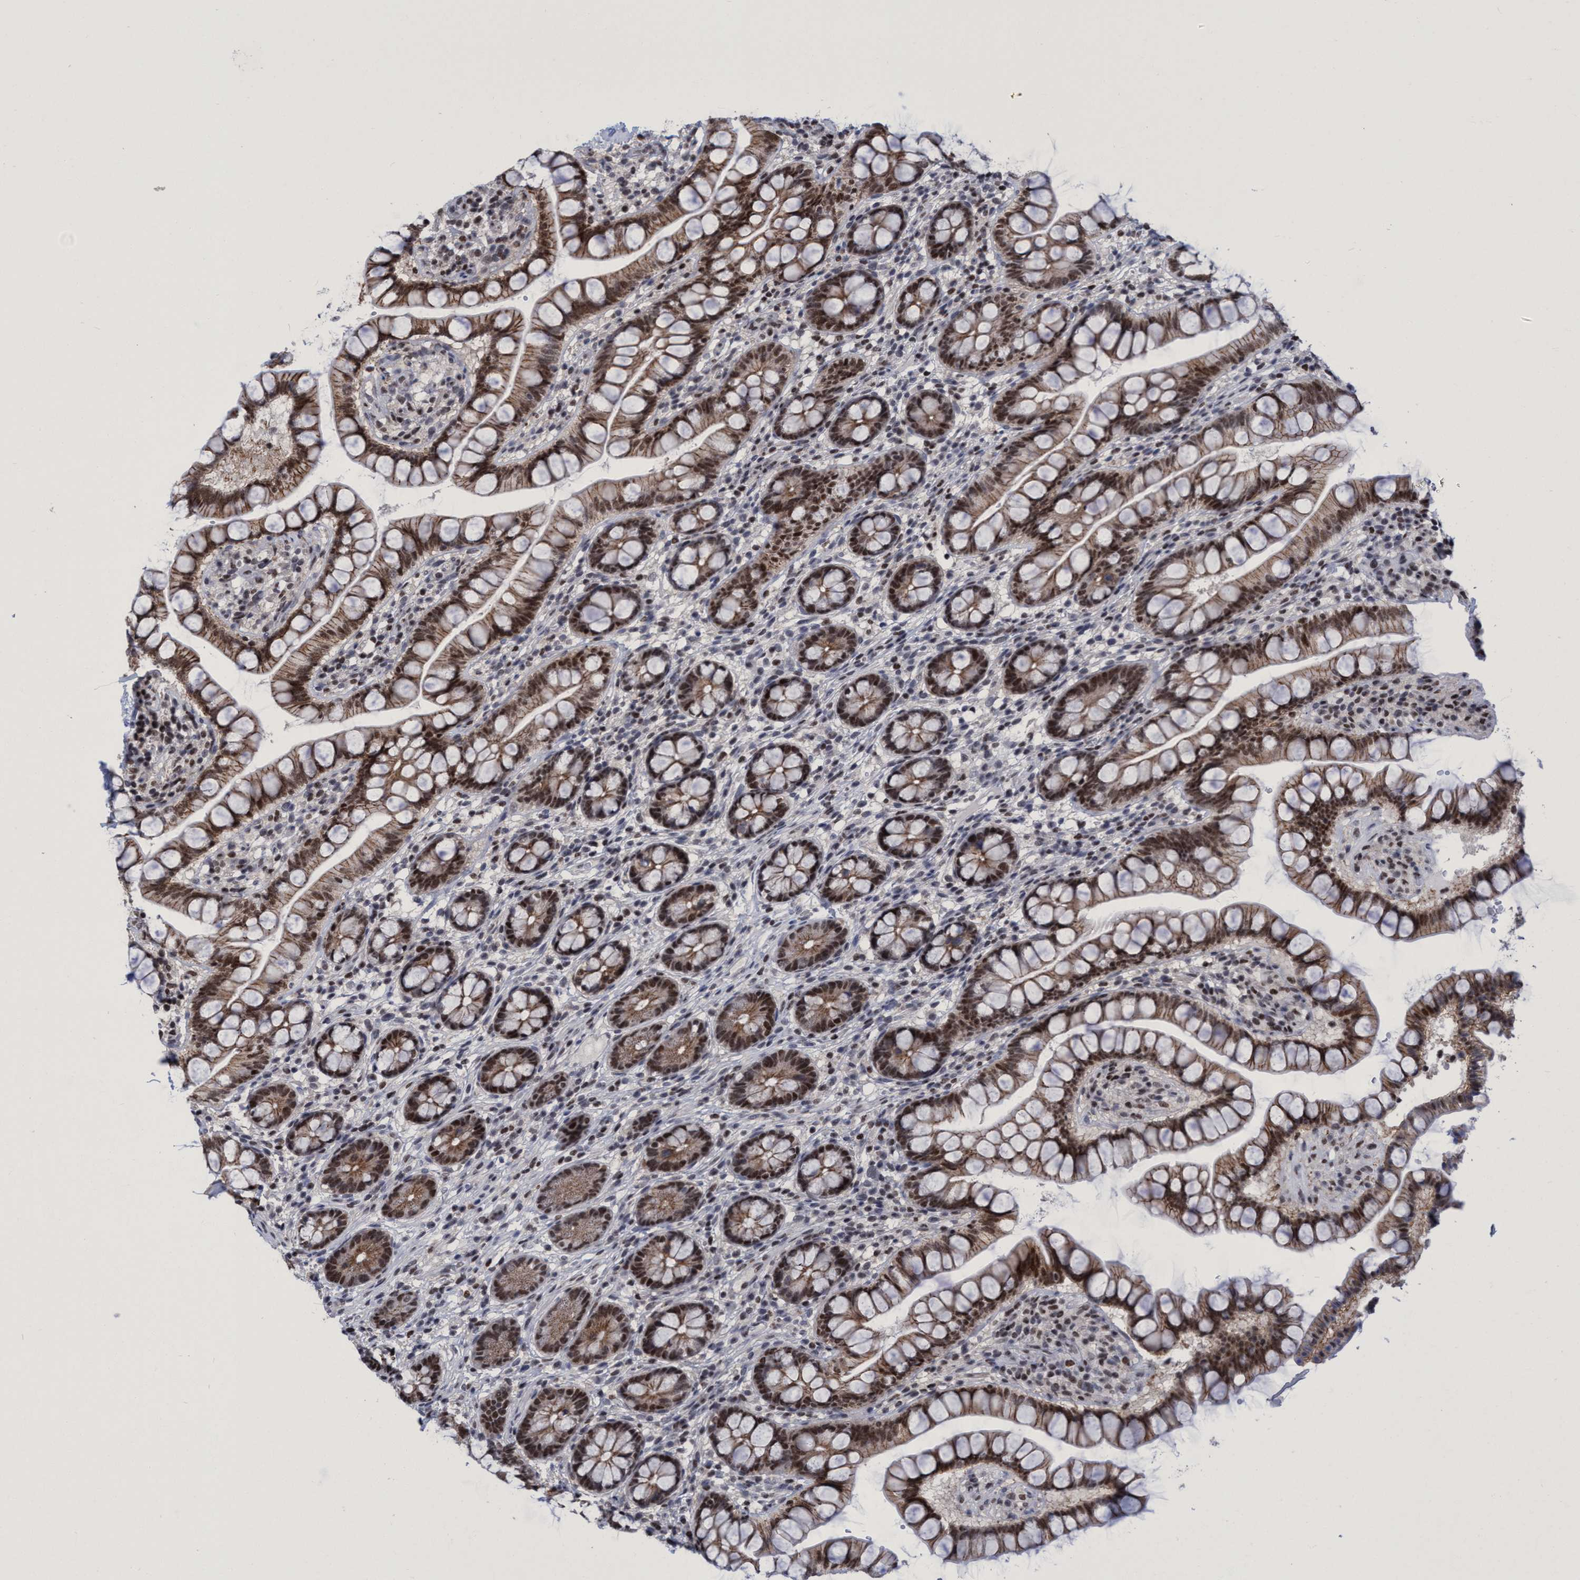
{"staining": {"intensity": "moderate", "quantity": ">75%", "location": "cytoplasmic/membranous,nuclear"}, "tissue": "small intestine", "cell_type": "Glandular cells", "image_type": "normal", "snomed": [{"axis": "morphology", "description": "Normal tissue, NOS"}, {"axis": "topography", "description": "Small intestine"}], "caption": "DAB (3,3'-diaminobenzidine) immunohistochemical staining of unremarkable human small intestine reveals moderate cytoplasmic/membranous,nuclear protein staining in approximately >75% of glandular cells.", "gene": "C9orf78", "patient": {"sex": "female", "age": 84}}